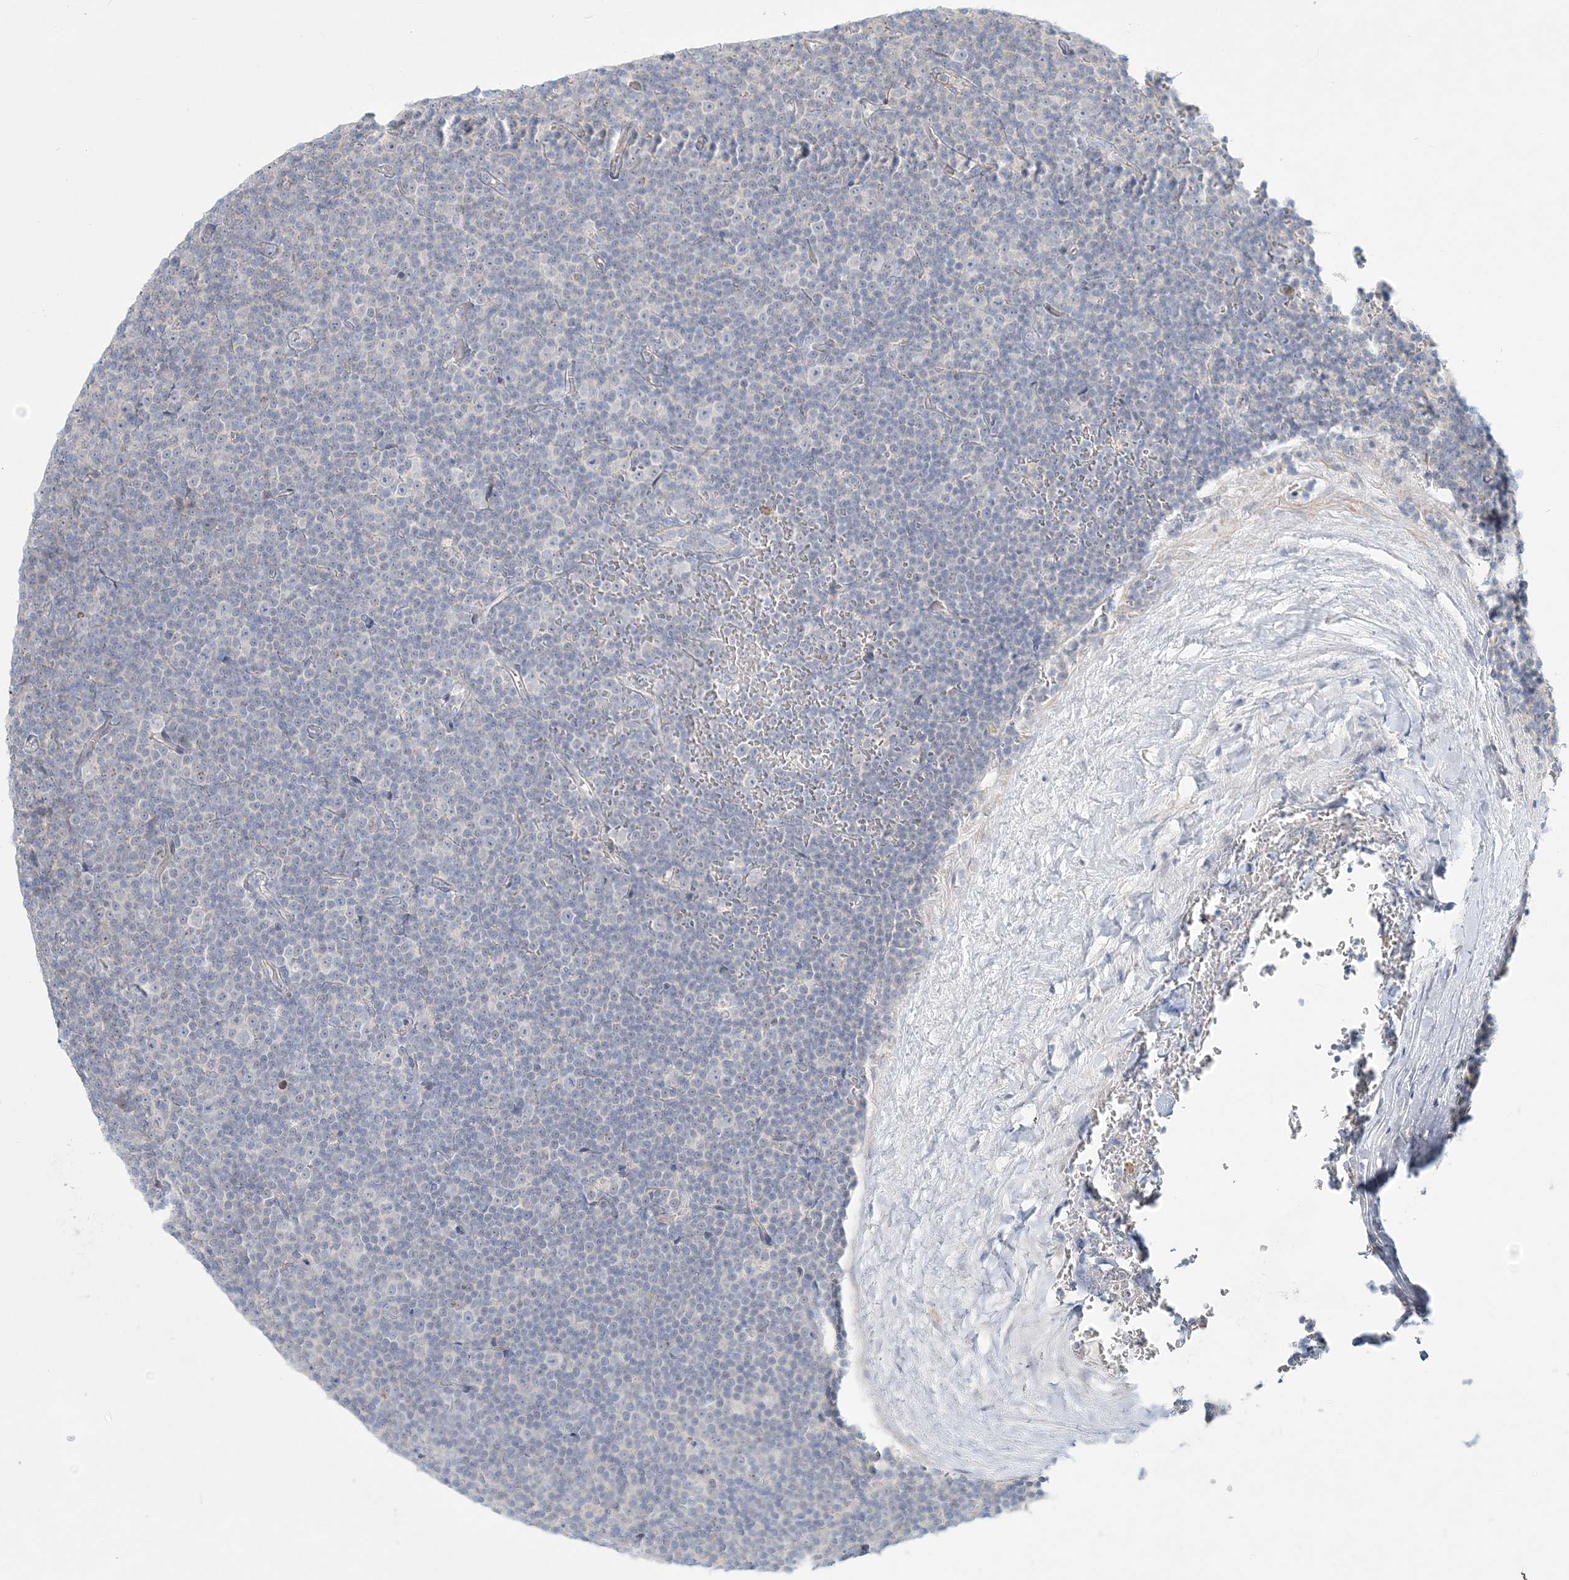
{"staining": {"intensity": "negative", "quantity": "none", "location": "none"}, "tissue": "lymphoma", "cell_type": "Tumor cells", "image_type": "cancer", "snomed": [{"axis": "morphology", "description": "Malignant lymphoma, non-Hodgkin's type, Low grade"}, {"axis": "topography", "description": "Lymph node"}], "caption": "High power microscopy micrograph of an immunohistochemistry photomicrograph of lymphoma, revealing no significant expression in tumor cells. Brightfield microscopy of immunohistochemistry stained with DAB (brown) and hematoxylin (blue), captured at high magnification.", "gene": "DNAH5", "patient": {"sex": "female", "age": 67}}